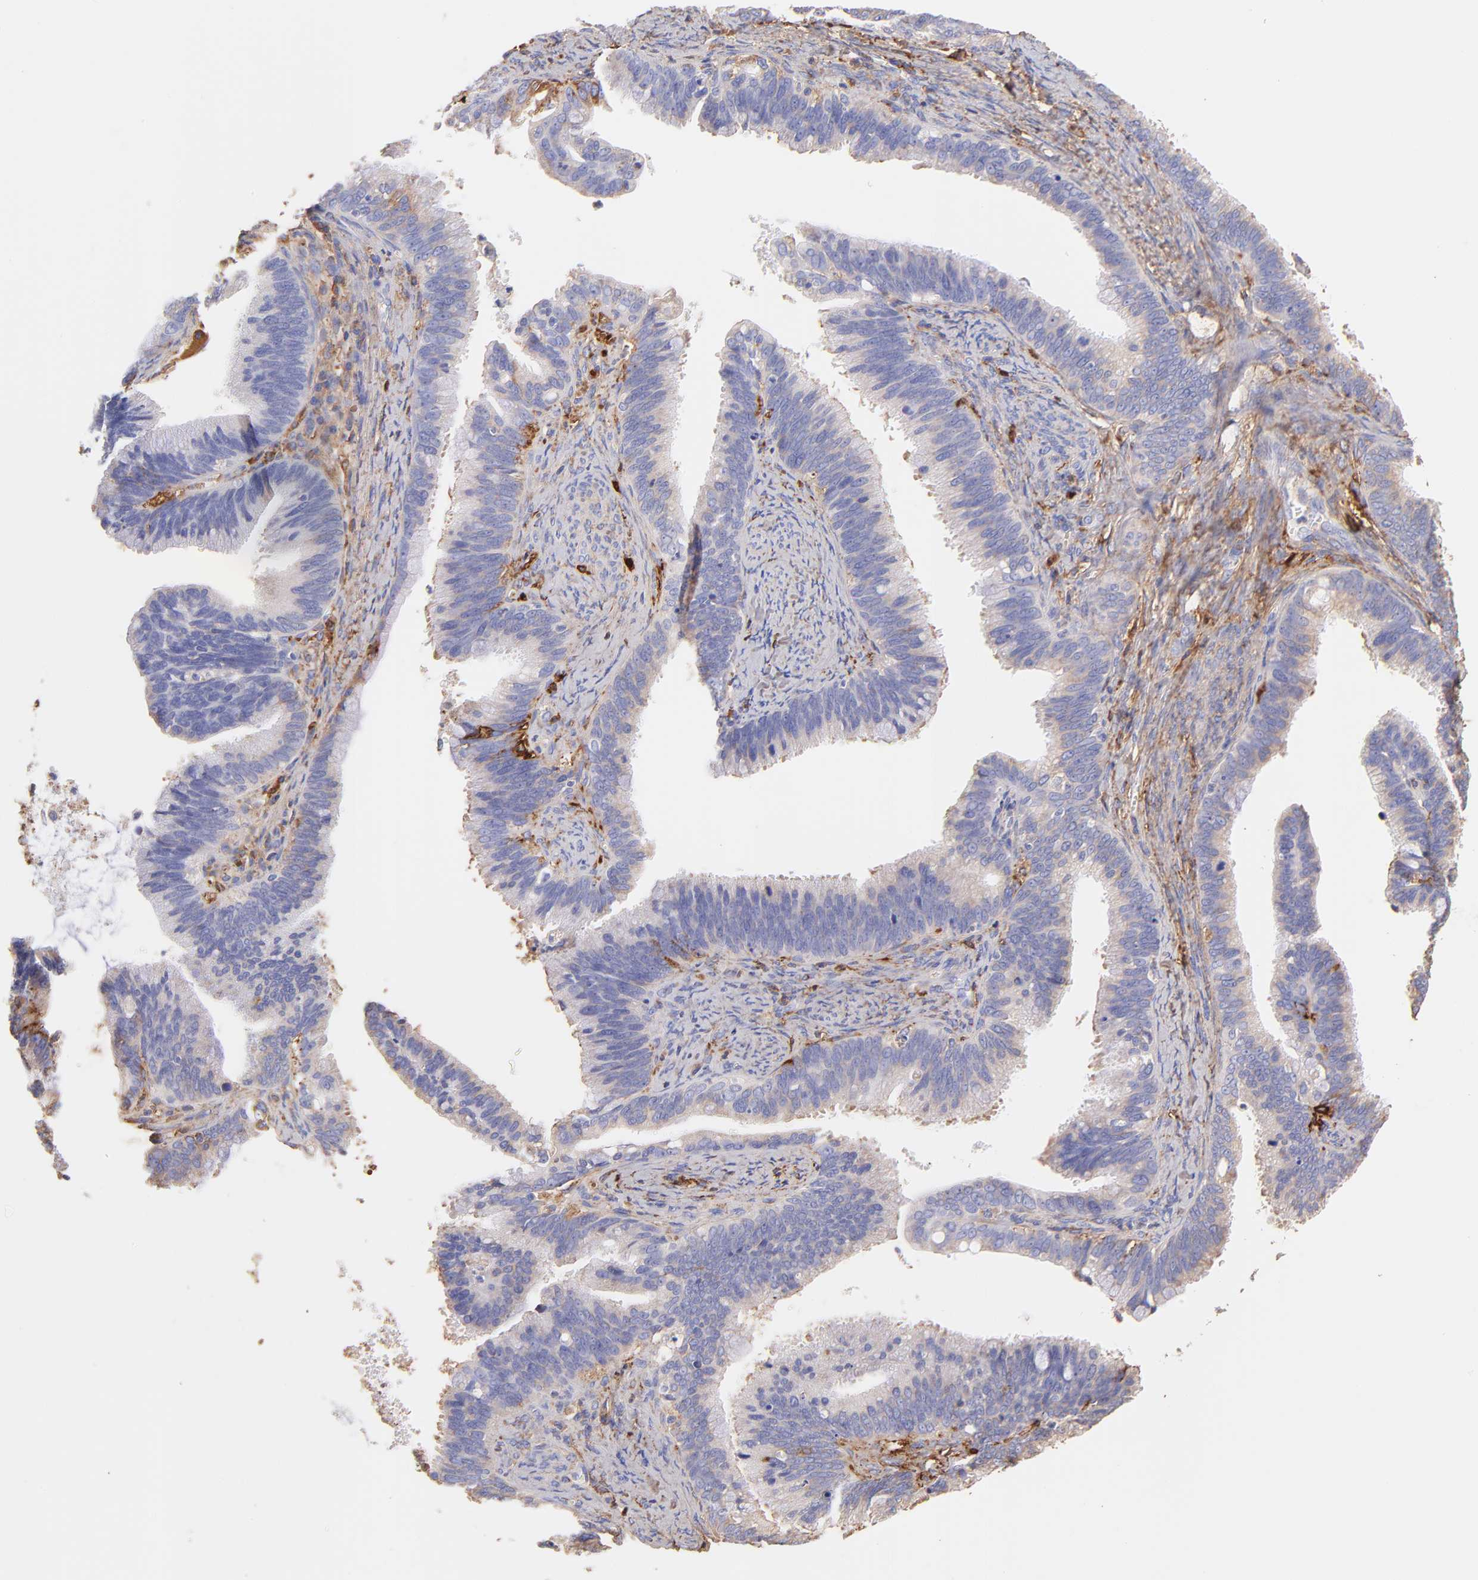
{"staining": {"intensity": "weak", "quantity": "<25%", "location": "cytoplasmic/membranous"}, "tissue": "cervical cancer", "cell_type": "Tumor cells", "image_type": "cancer", "snomed": [{"axis": "morphology", "description": "Adenocarcinoma, NOS"}, {"axis": "topography", "description": "Cervix"}], "caption": "Cervical cancer stained for a protein using immunohistochemistry (IHC) displays no expression tumor cells.", "gene": "BGN", "patient": {"sex": "female", "age": 47}}